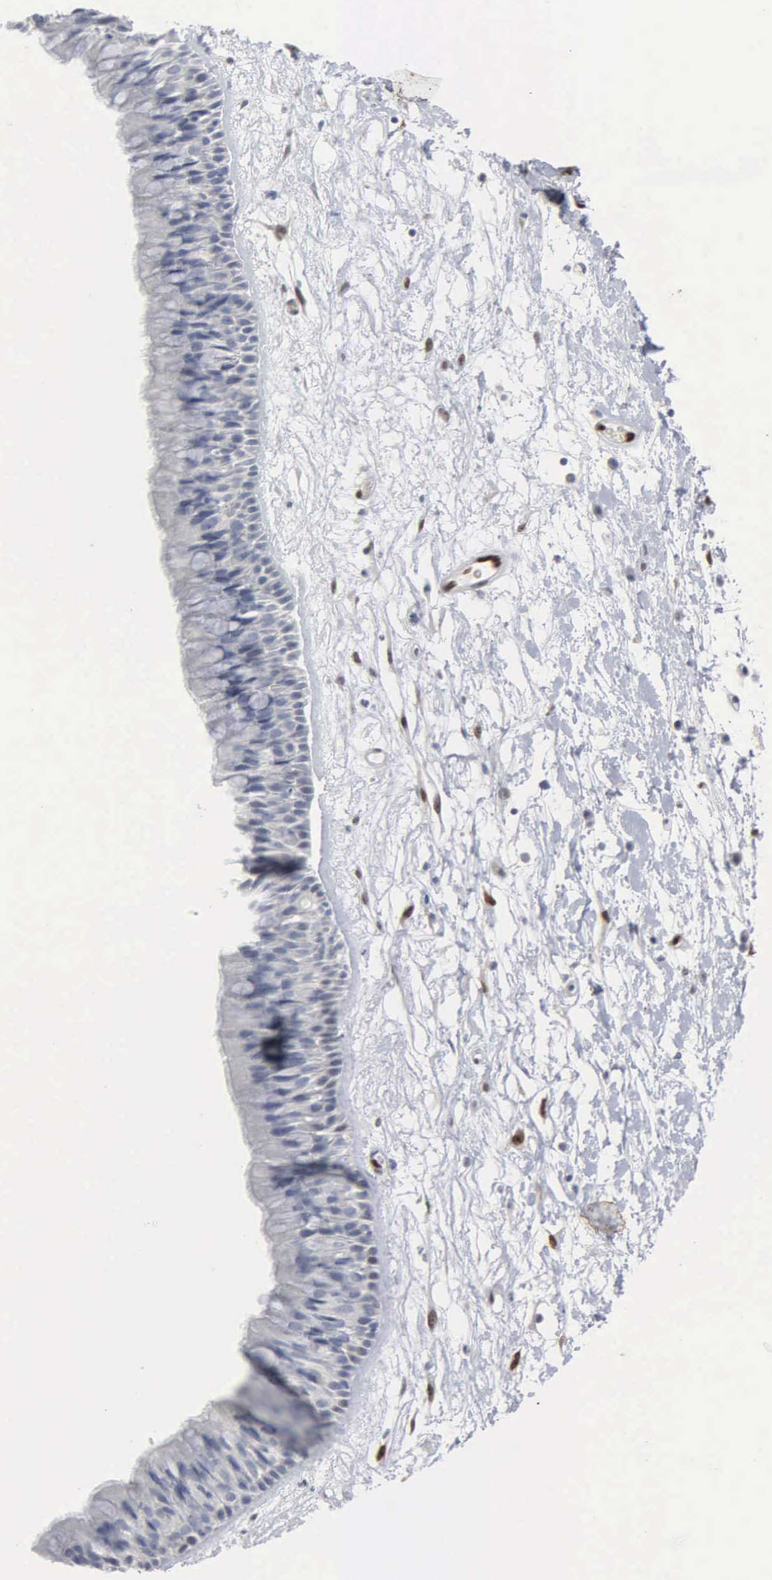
{"staining": {"intensity": "negative", "quantity": "none", "location": "none"}, "tissue": "nasopharynx", "cell_type": "Respiratory epithelial cells", "image_type": "normal", "snomed": [{"axis": "morphology", "description": "Normal tissue, NOS"}, {"axis": "topography", "description": "Nasopharynx"}], "caption": "Micrograph shows no significant protein positivity in respiratory epithelial cells of normal nasopharynx.", "gene": "FGF2", "patient": {"sex": "male", "age": 13}}